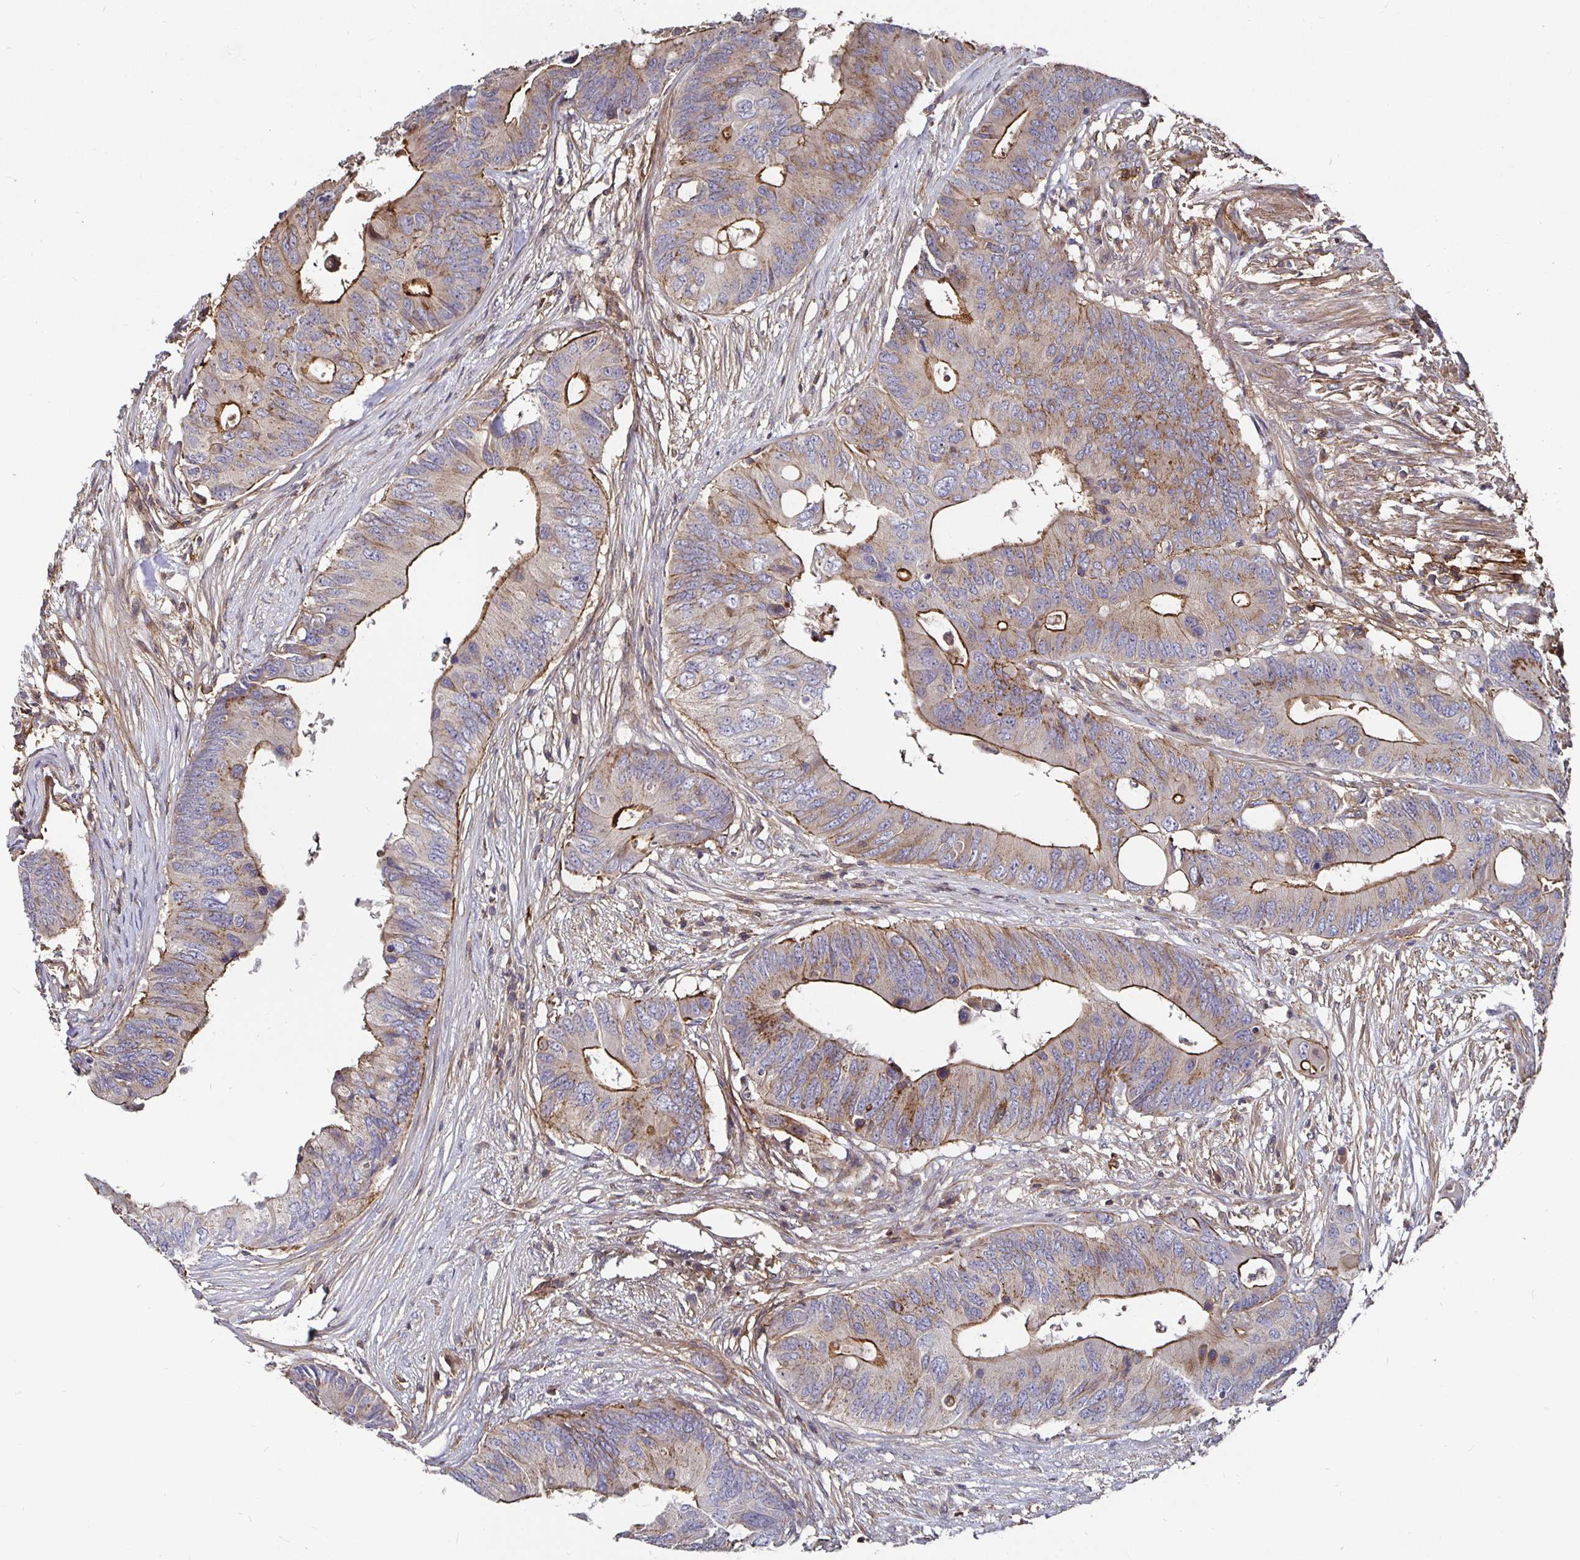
{"staining": {"intensity": "strong", "quantity": "25%-75%", "location": "cytoplasmic/membranous"}, "tissue": "colorectal cancer", "cell_type": "Tumor cells", "image_type": "cancer", "snomed": [{"axis": "morphology", "description": "Adenocarcinoma, NOS"}, {"axis": "topography", "description": "Colon"}], "caption": "Human colorectal cancer stained with a brown dye exhibits strong cytoplasmic/membranous positive staining in about 25%-75% of tumor cells.", "gene": "GJA4", "patient": {"sex": "male", "age": 71}}